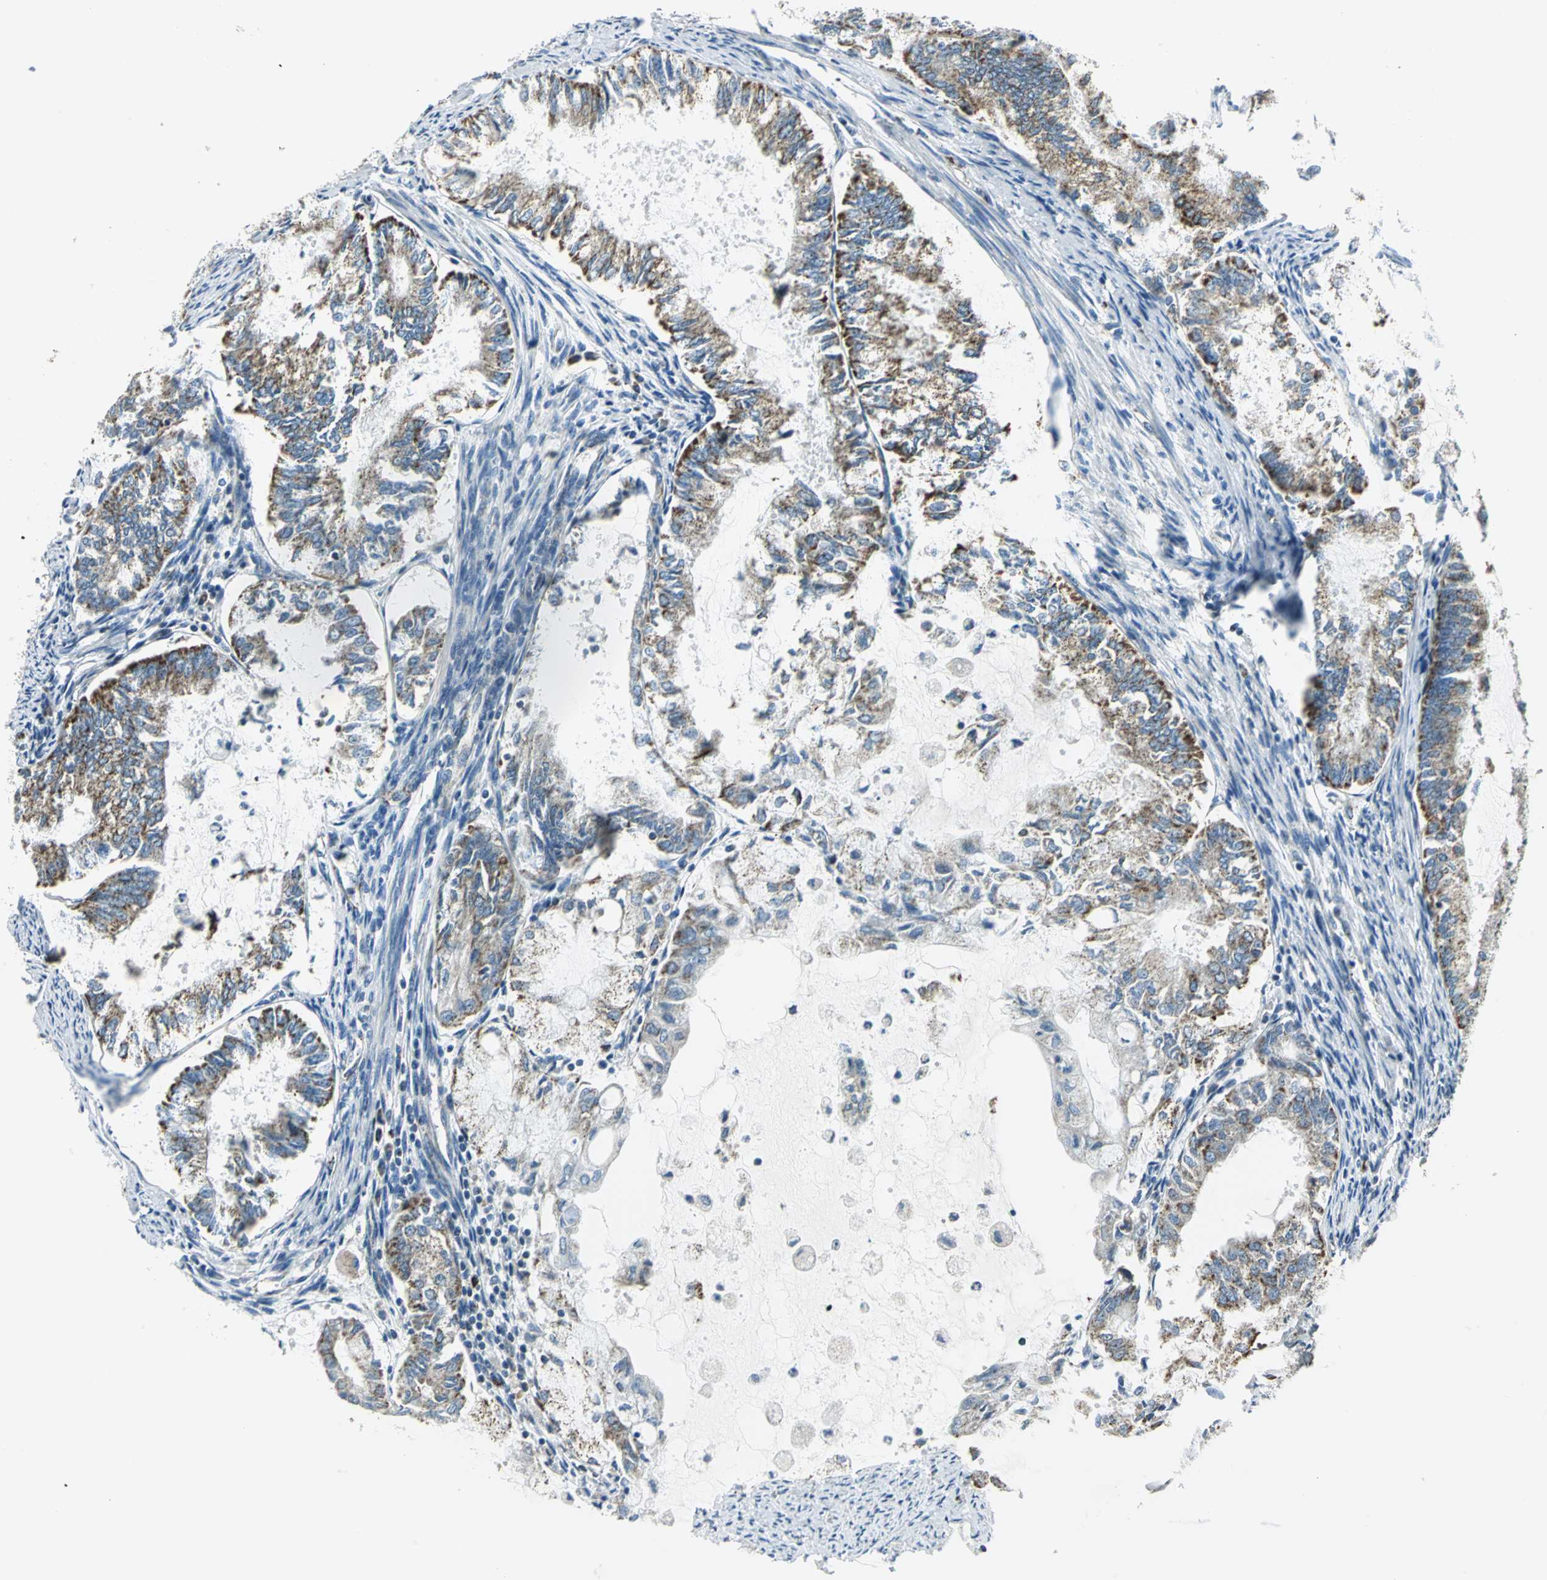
{"staining": {"intensity": "strong", "quantity": "25%-75%", "location": "cytoplasmic/membranous"}, "tissue": "endometrial cancer", "cell_type": "Tumor cells", "image_type": "cancer", "snomed": [{"axis": "morphology", "description": "Adenocarcinoma, NOS"}, {"axis": "topography", "description": "Endometrium"}], "caption": "Endometrial cancer stained with a brown dye exhibits strong cytoplasmic/membranous positive expression in approximately 25%-75% of tumor cells.", "gene": "ACADM", "patient": {"sex": "female", "age": 86}}